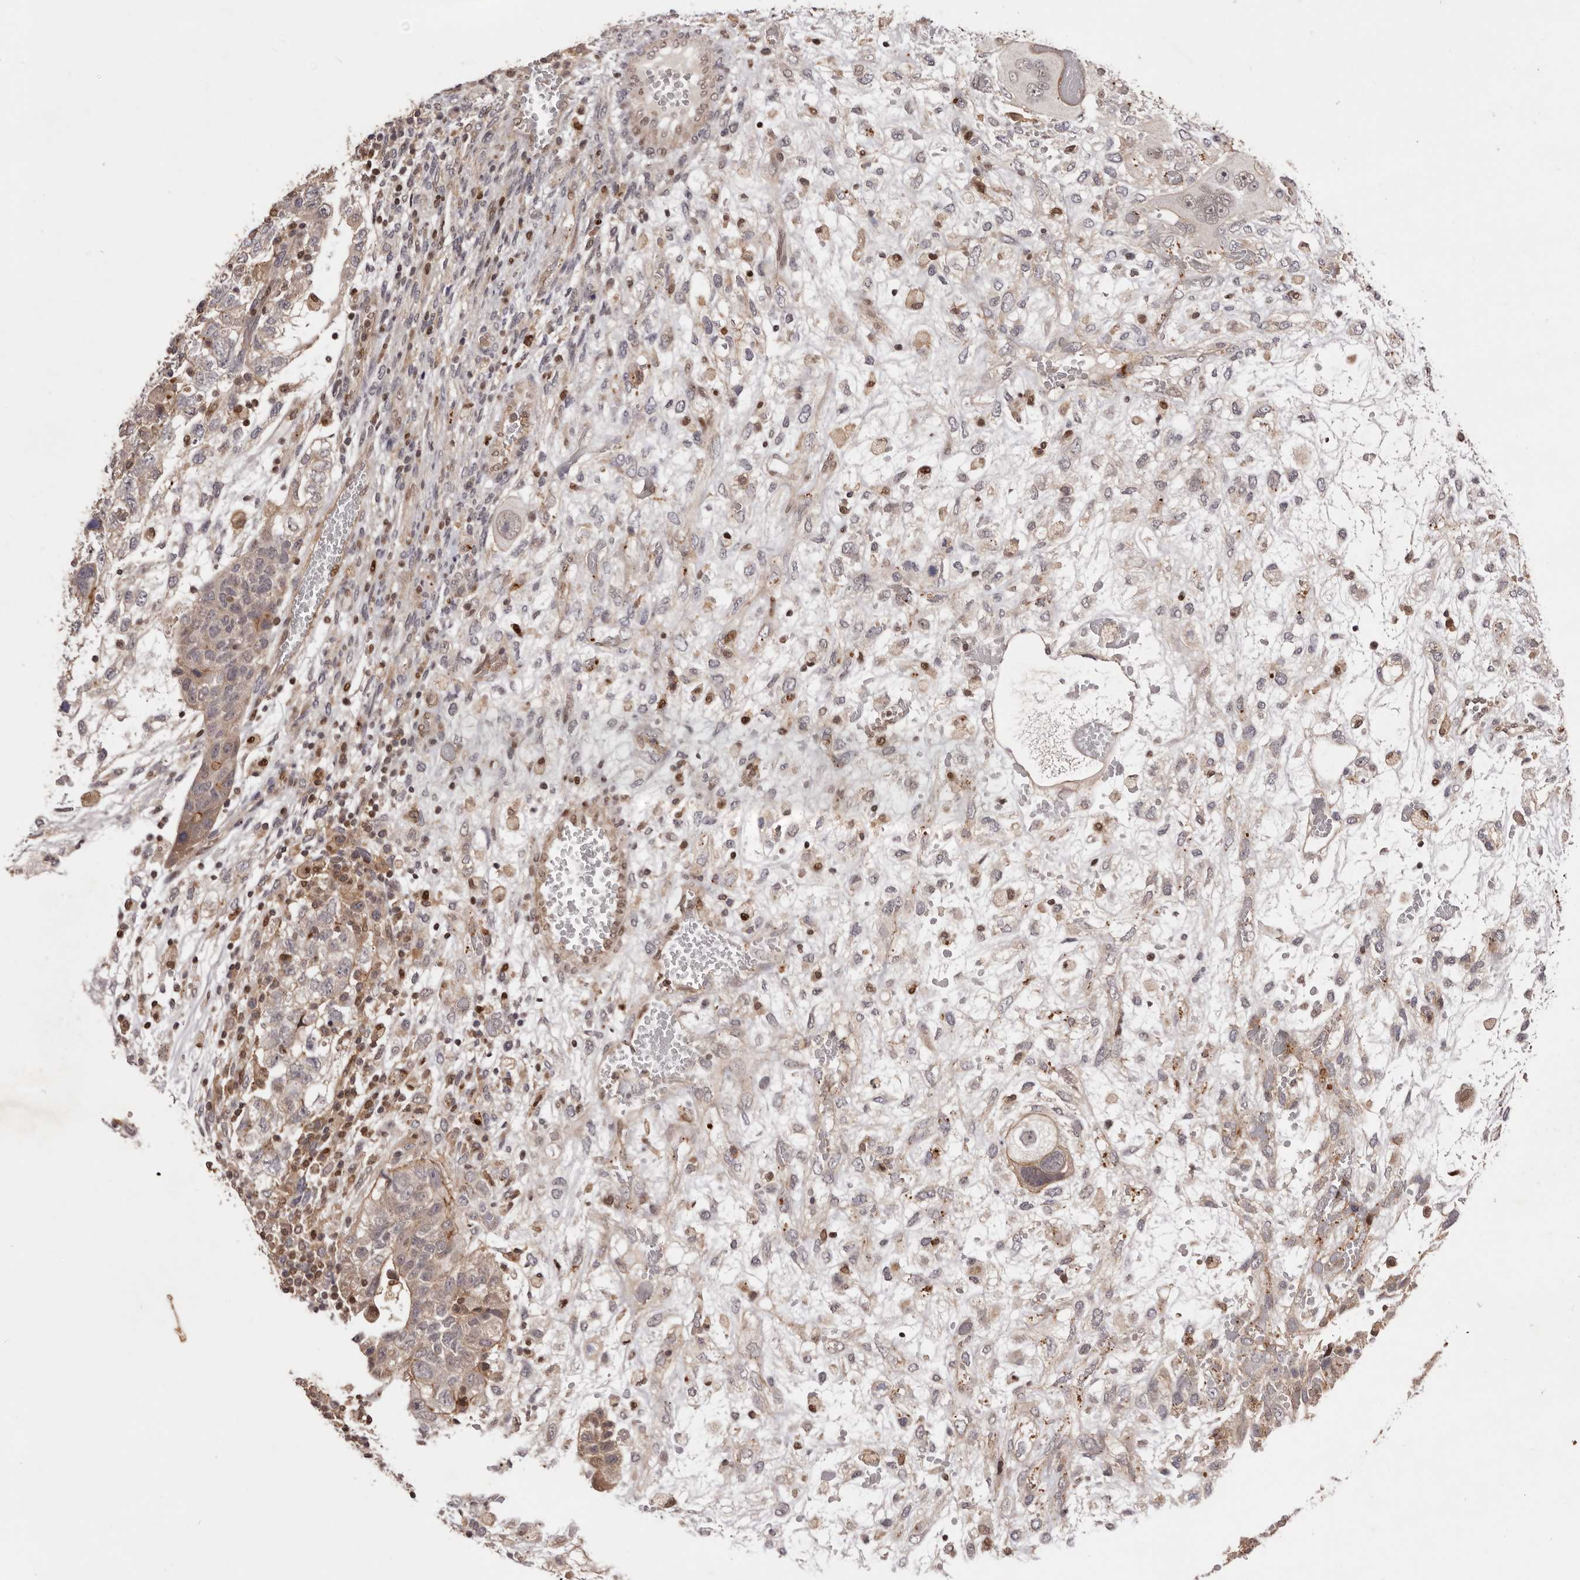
{"staining": {"intensity": "weak", "quantity": "<25%", "location": "cytoplasmic/membranous"}, "tissue": "testis cancer", "cell_type": "Tumor cells", "image_type": "cancer", "snomed": [{"axis": "morphology", "description": "Carcinoma, Embryonal, NOS"}, {"axis": "topography", "description": "Testis"}], "caption": "Histopathology image shows no protein positivity in tumor cells of testis embryonal carcinoma tissue.", "gene": "FBXO5", "patient": {"sex": "male", "age": 36}}